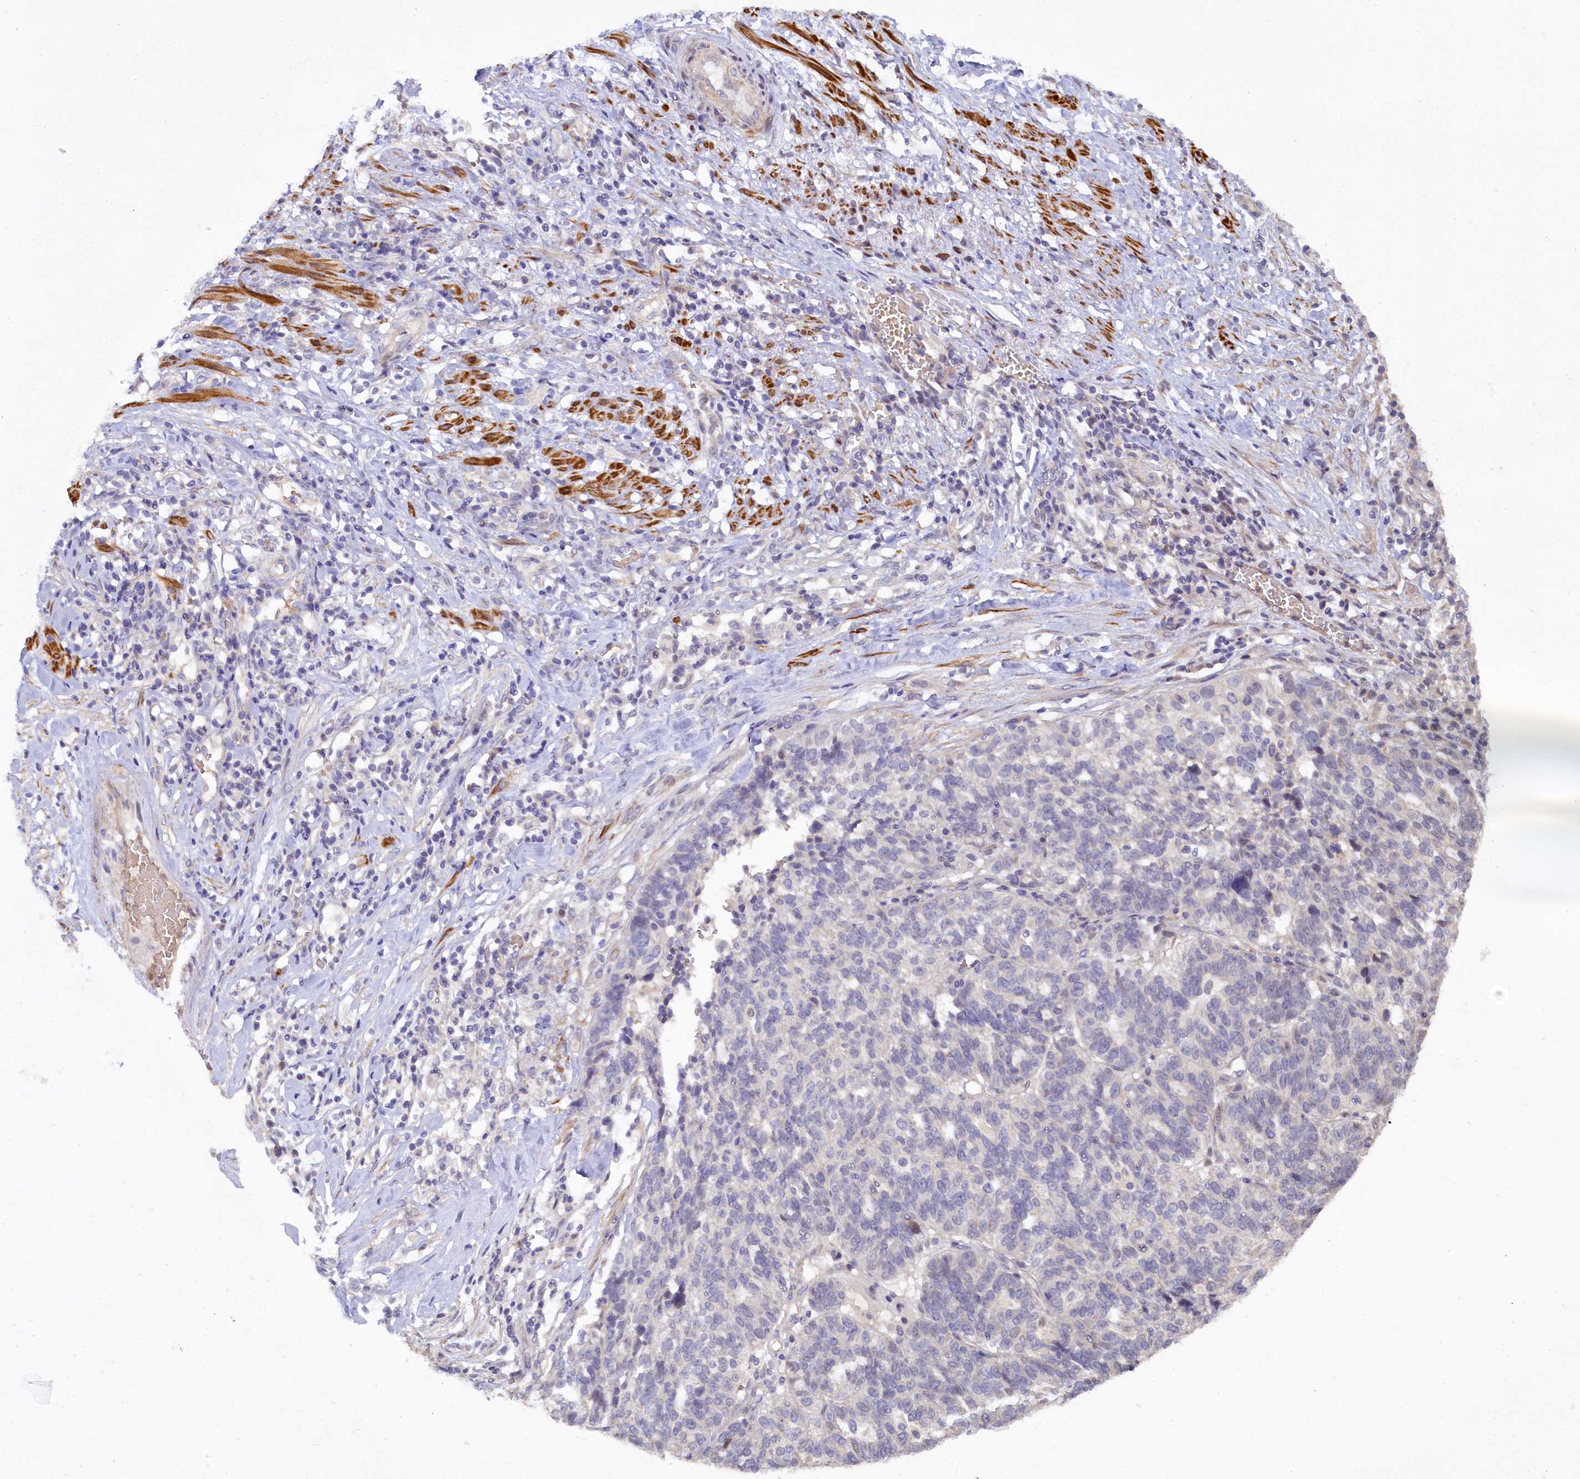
{"staining": {"intensity": "negative", "quantity": "none", "location": "none"}, "tissue": "ovarian cancer", "cell_type": "Tumor cells", "image_type": "cancer", "snomed": [{"axis": "morphology", "description": "Cystadenocarcinoma, serous, NOS"}, {"axis": "topography", "description": "Ovary"}], "caption": "An image of human ovarian serous cystadenocarcinoma is negative for staining in tumor cells.", "gene": "MYO16", "patient": {"sex": "female", "age": 59}}